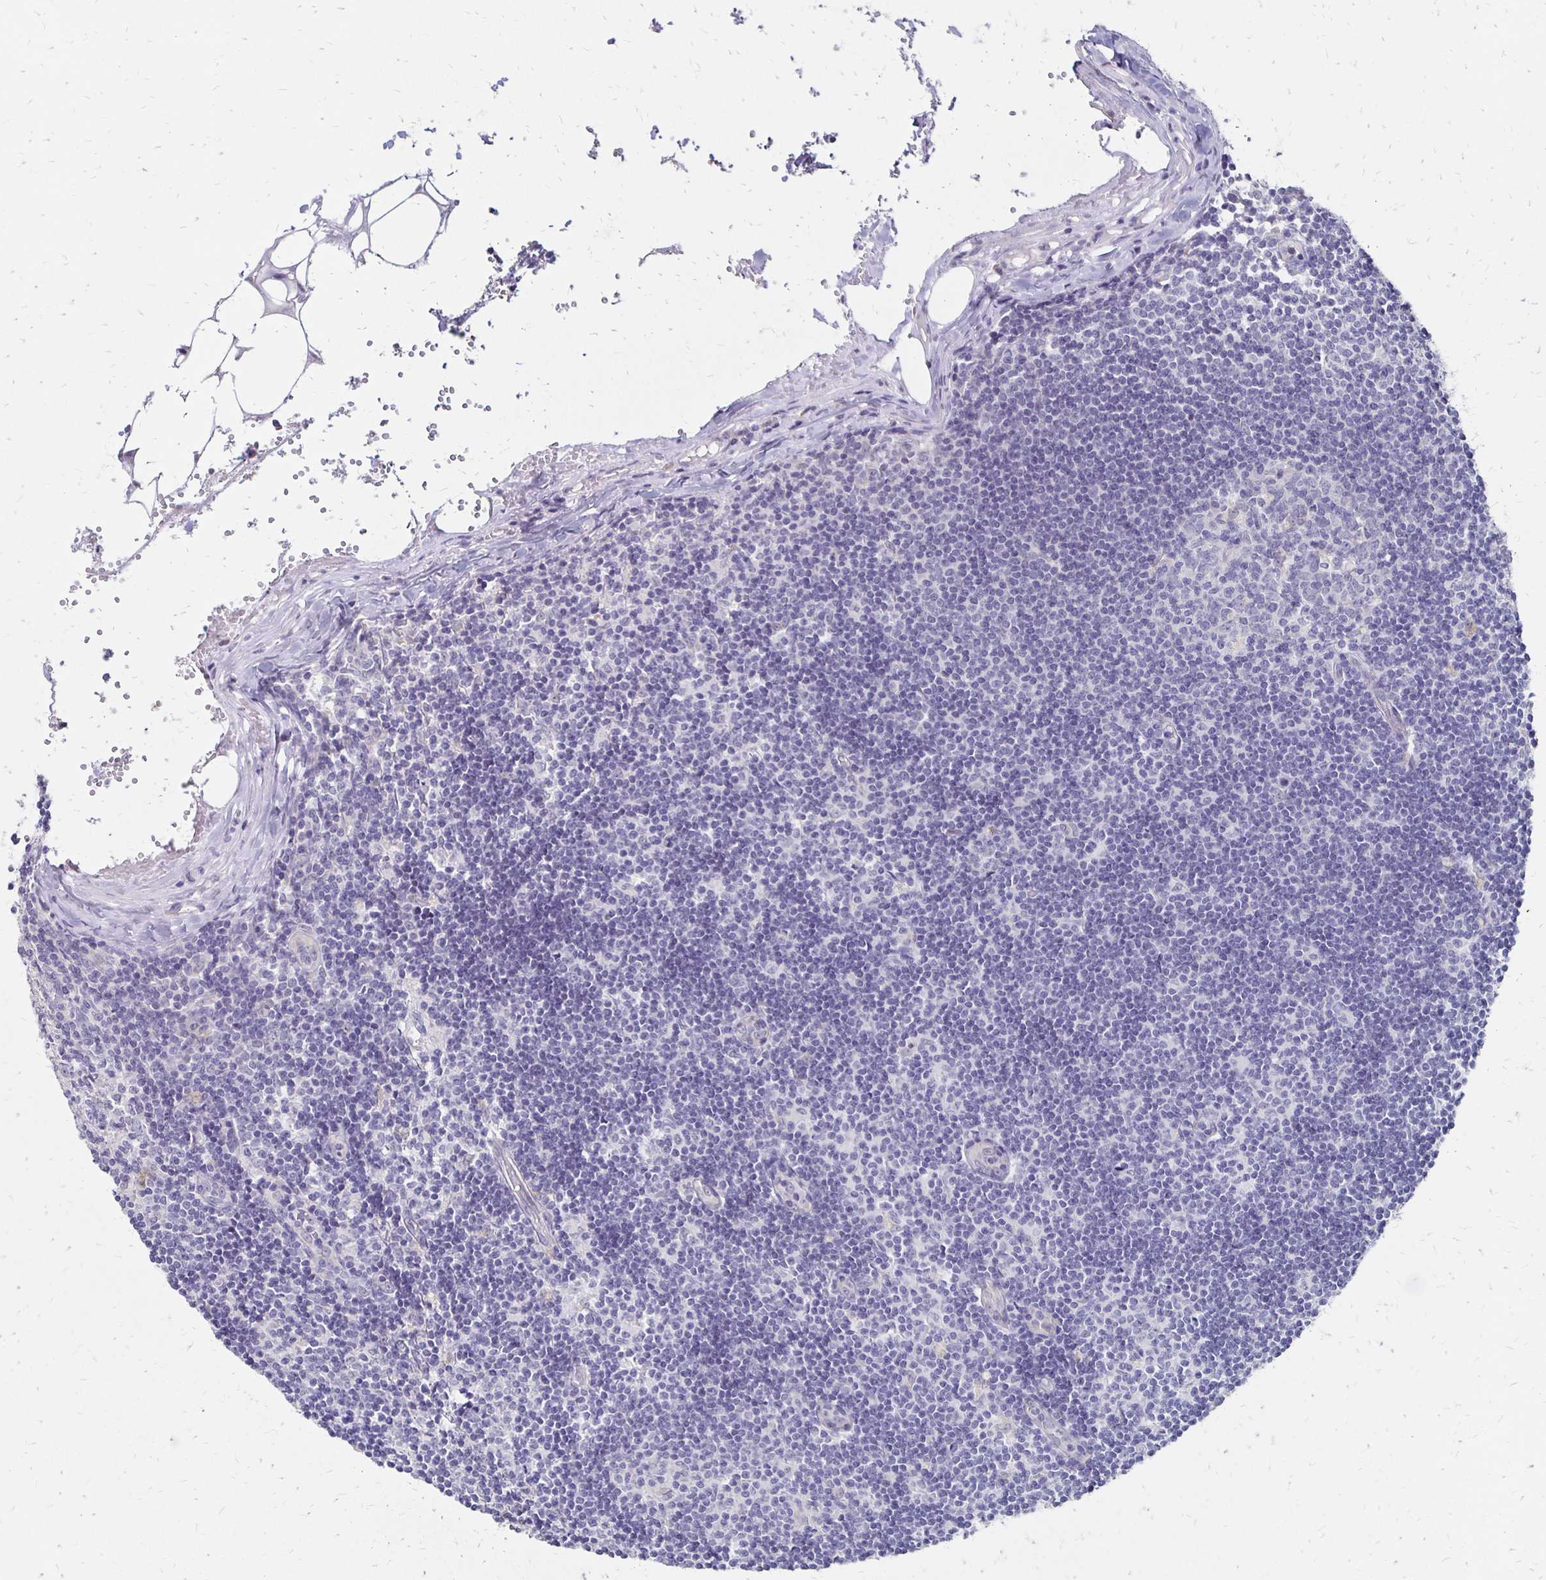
{"staining": {"intensity": "negative", "quantity": "none", "location": "none"}, "tissue": "lymph node", "cell_type": "Germinal center cells", "image_type": "normal", "snomed": [{"axis": "morphology", "description": "Normal tissue, NOS"}, {"axis": "topography", "description": "Lymph node"}], "caption": "Protein analysis of normal lymph node demonstrates no significant positivity in germinal center cells.", "gene": "ATOSB", "patient": {"sex": "female", "age": 31}}